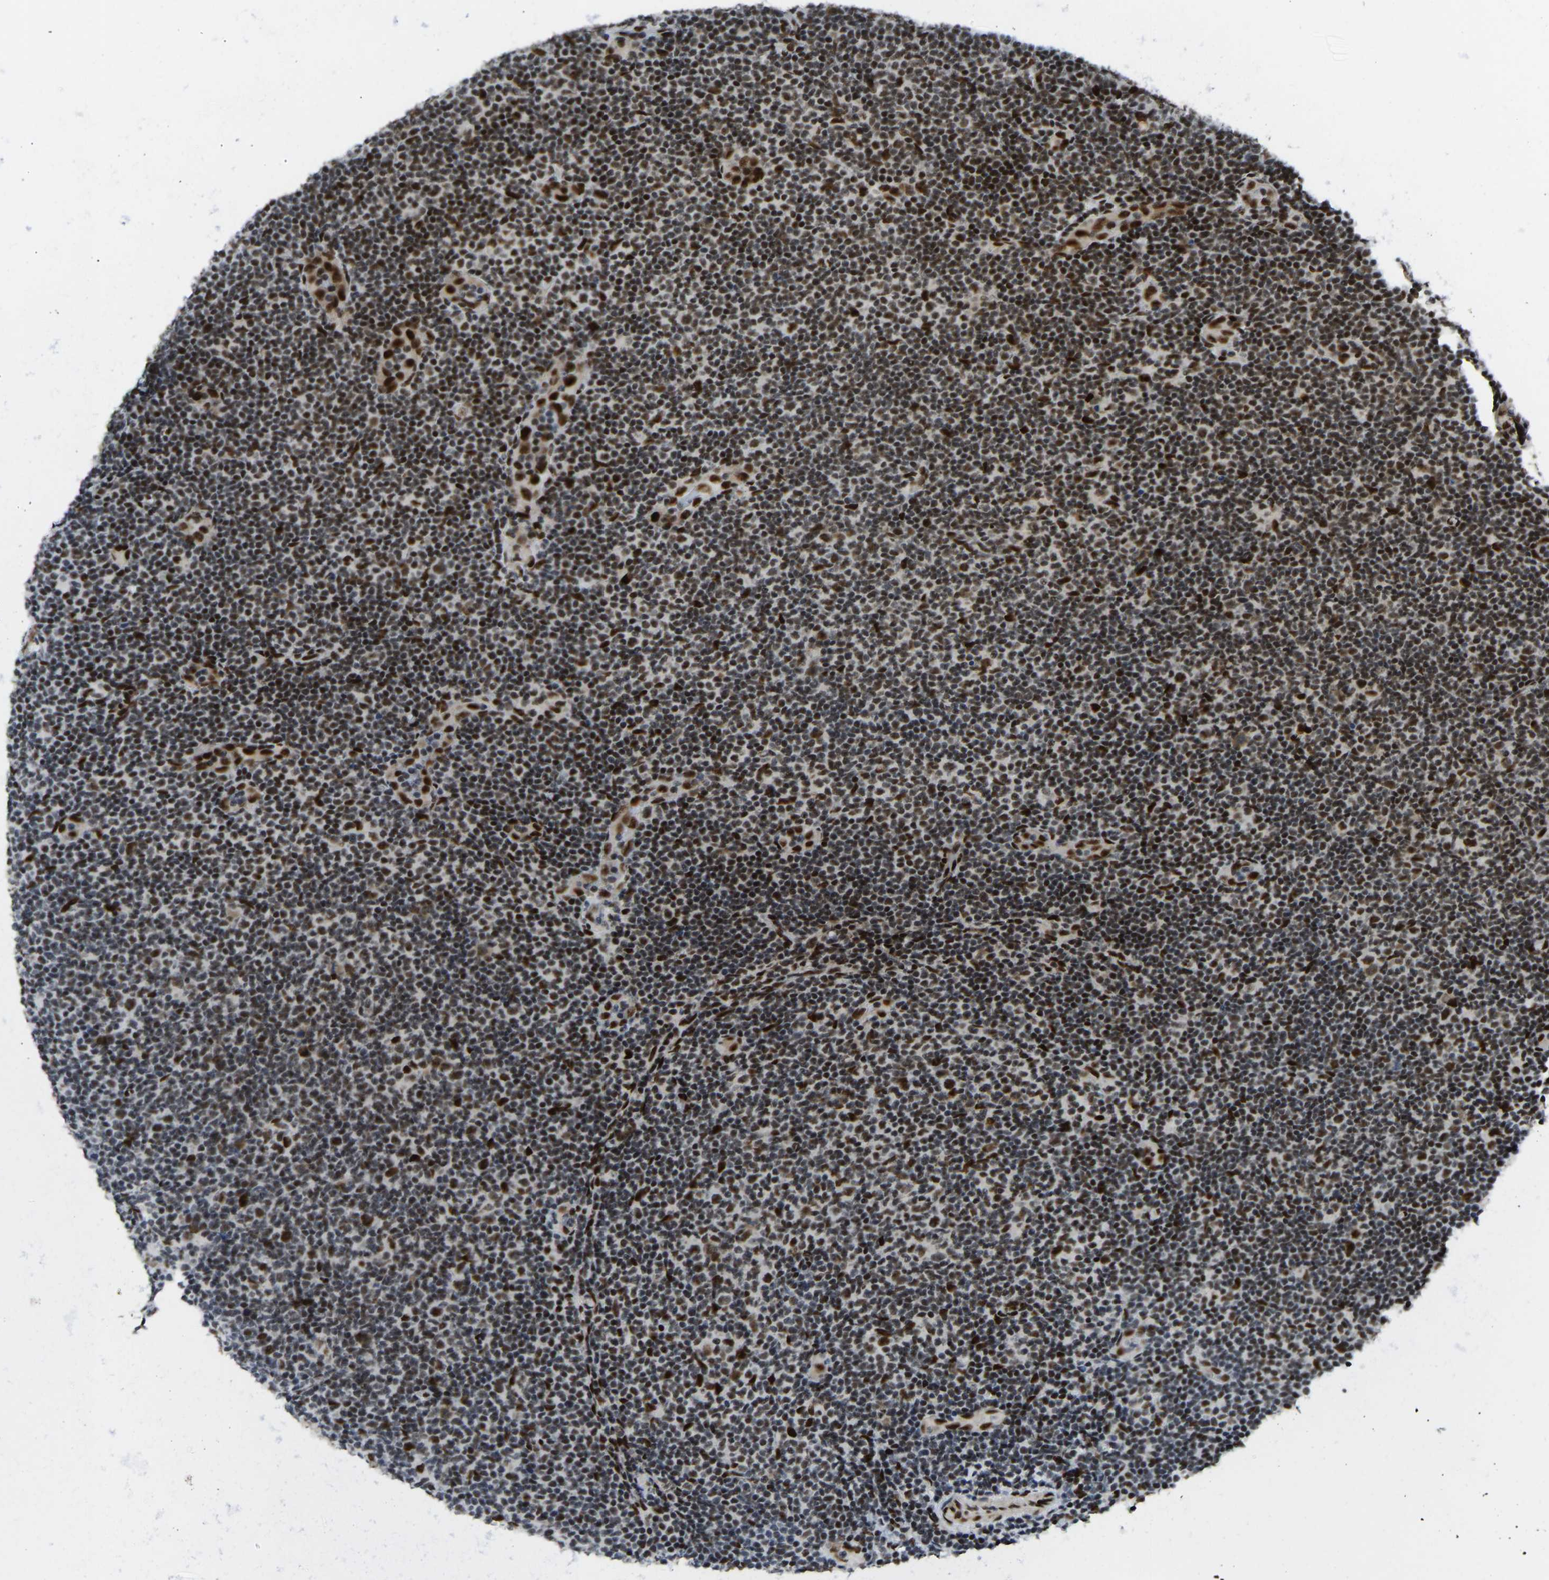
{"staining": {"intensity": "strong", "quantity": "25%-75%", "location": "nuclear"}, "tissue": "lymphoma", "cell_type": "Tumor cells", "image_type": "cancer", "snomed": [{"axis": "morphology", "description": "Malignant lymphoma, non-Hodgkin's type, Low grade"}, {"axis": "topography", "description": "Lymph node"}], "caption": "Protein expression analysis of human low-grade malignant lymphoma, non-Hodgkin's type reveals strong nuclear positivity in about 25%-75% of tumor cells.", "gene": "FOXK1", "patient": {"sex": "male", "age": 83}}